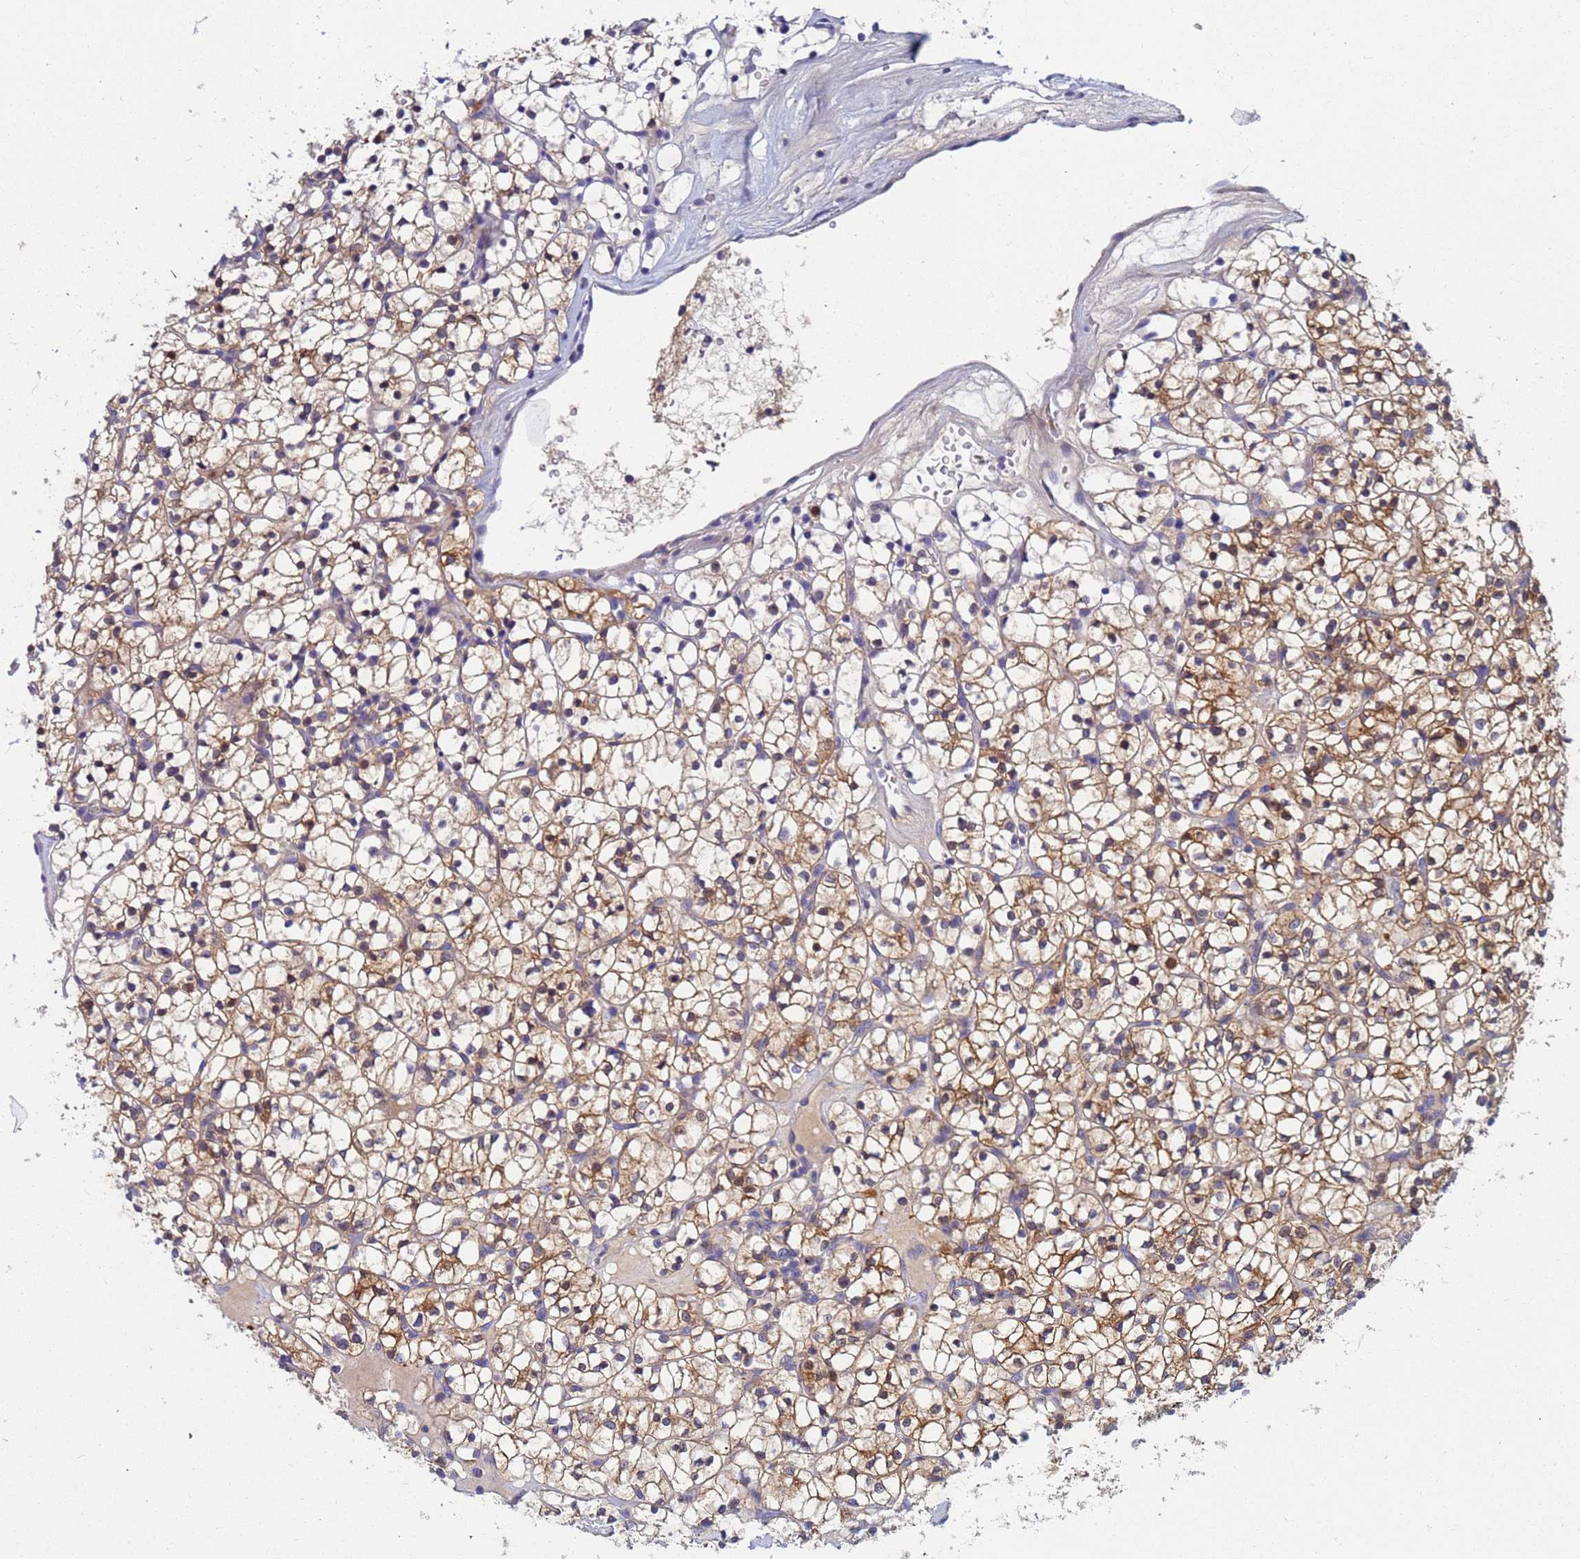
{"staining": {"intensity": "moderate", "quantity": ">75%", "location": "cytoplasmic/membranous"}, "tissue": "renal cancer", "cell_type": "Tumor cells", "image_type": "cancer", "snomed": [{"axis": "morphology", "description": "Adenocarcinoma, NOS"}, {"axis": "topography", "description": "Kidney"}], "caption": "Human renal cancer (adenocarcinoma) stained for a protein (brown) shows moderate cytoplasmic/membranous positive expression in approximately >75% of tumor cells.", "gene": "TTLL11", "patient": {"sex": "female", "age": 64}}